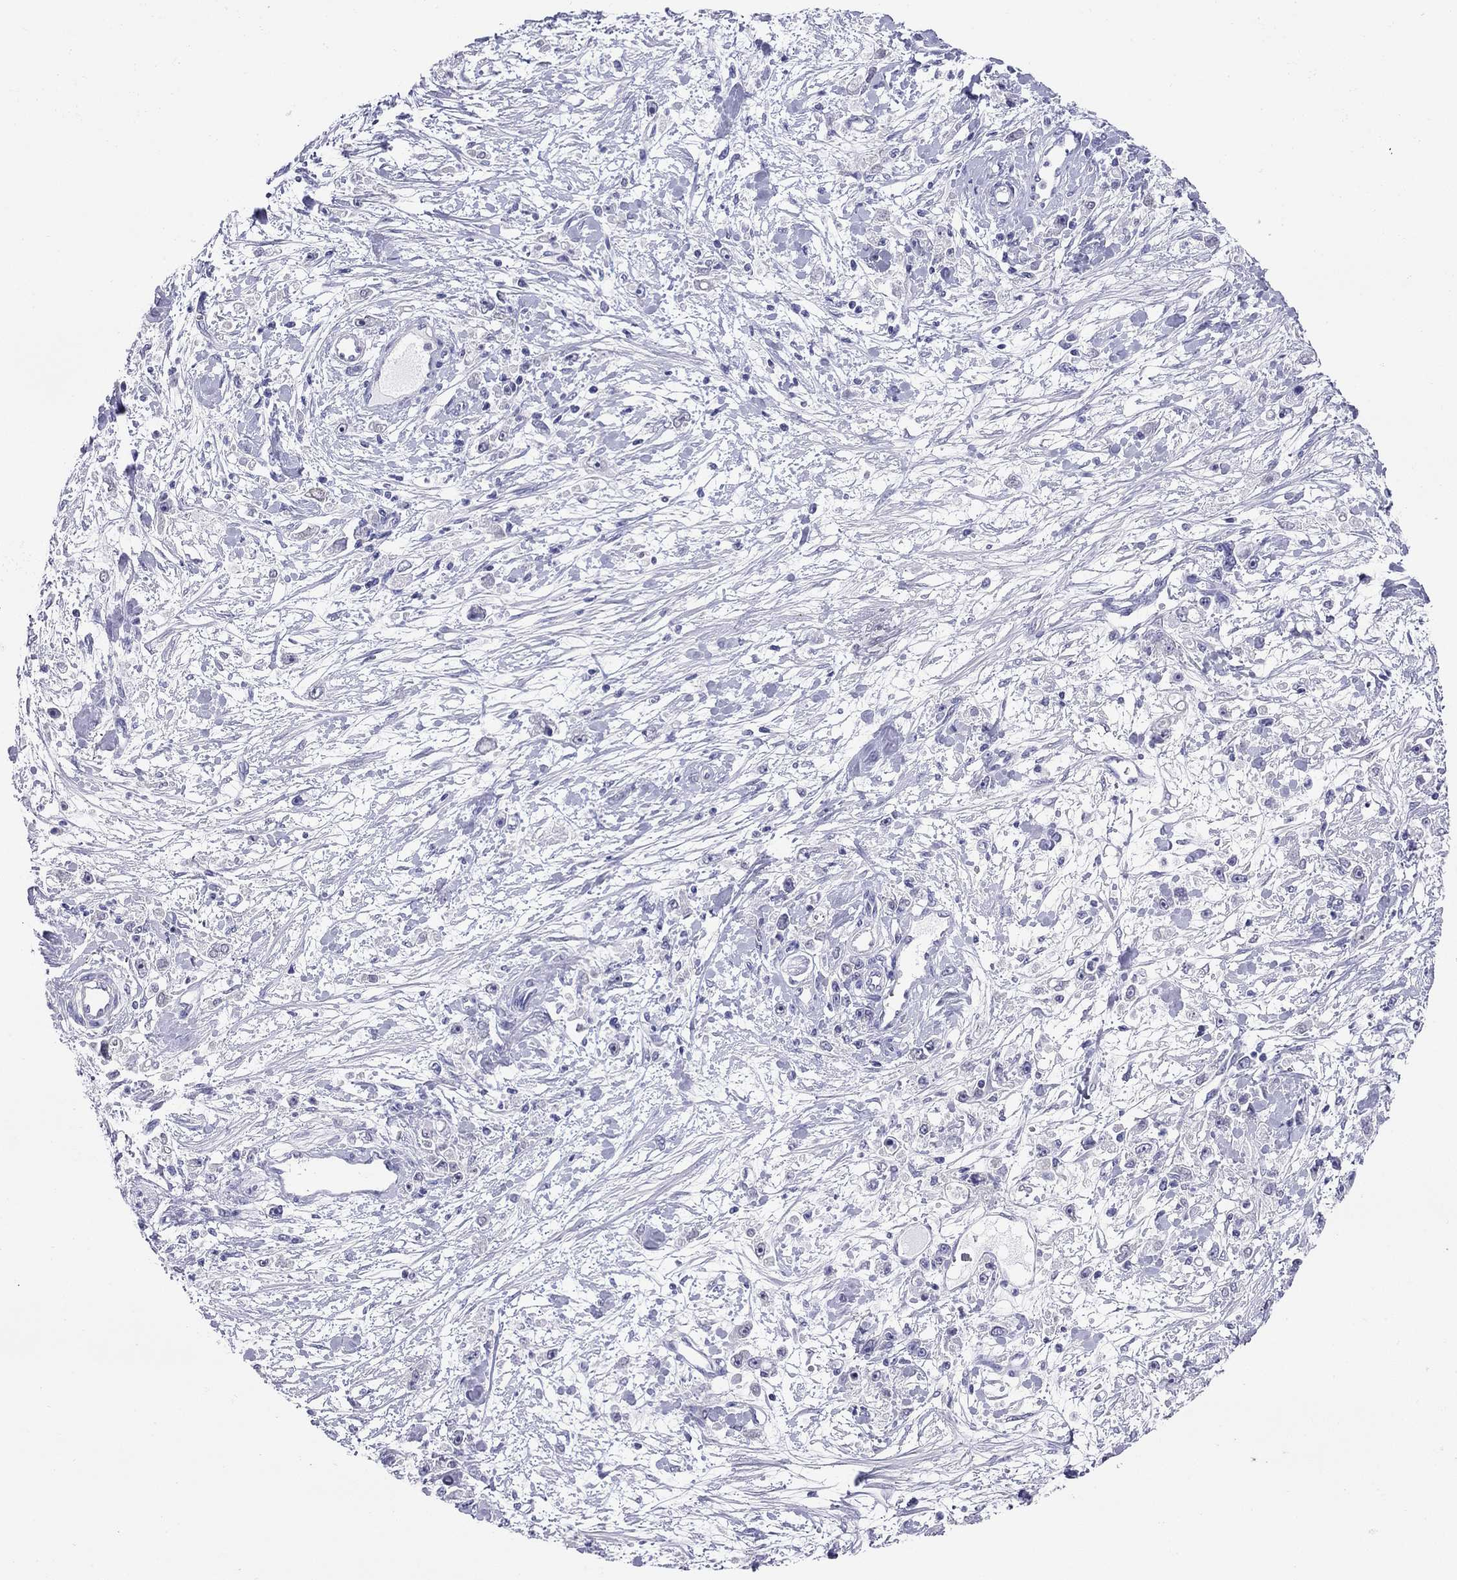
{"staining": {"intensity": "negative", "quantity": "none", "location": "none"}, "tissue": "stomach cancer", "cell_type": "Tumor cells", "image_type": "cancer", "snomed": [{"axis": "morphology", "description": "Adenocarcinoma, NOS"}, {"axis": "topography", "description": "Stomach"}], "caption": "The image demonstrates no significant expression in tumor cells of stomach cancer (adenocarcinoma).", "gene": "ARMC12", "patient": {"sex": "female", "age": 59}}